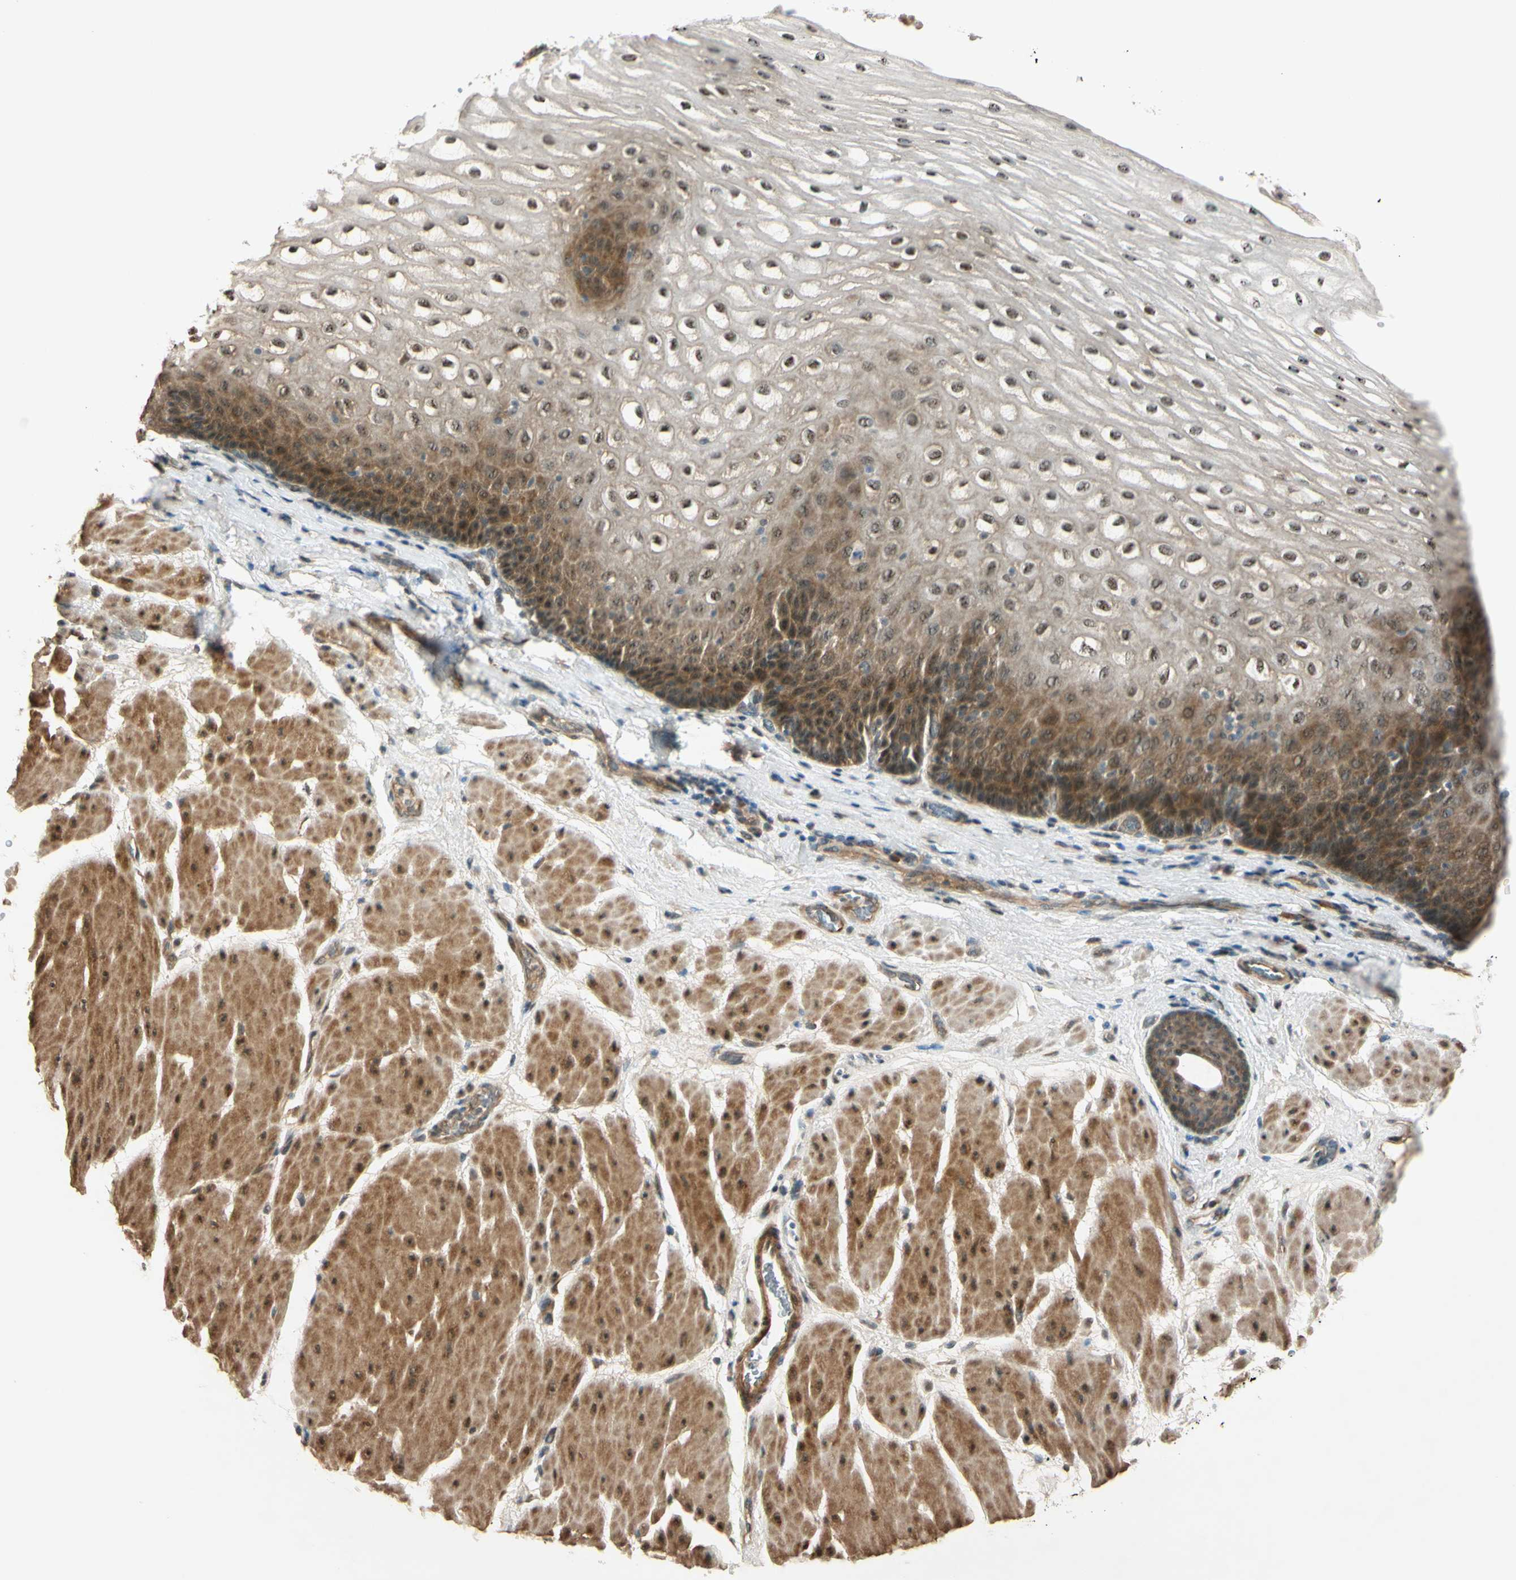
{"staining": {"intensity": "strong", "quantity": ">75%", "location": "cytoplasmic/membranous,nuclear"}, "tissue": "esophagus", "cell_type": "Squamous epithelial cells", "image_type": "normal", "snomed": [{"axis": "morphology", "description": "Normal tissue, NOS"}, {"axis": "topography", "description": "Esophagus"}], "caption": "This is a histology image of immunohistochemistry staining of benign esophagus, which shows strong expression in the cytoplasmic/membranous,nuclear of squamous epithelial cells.", "gene": "MCPH1", "patient": {"sex": "male", "age": 48}}